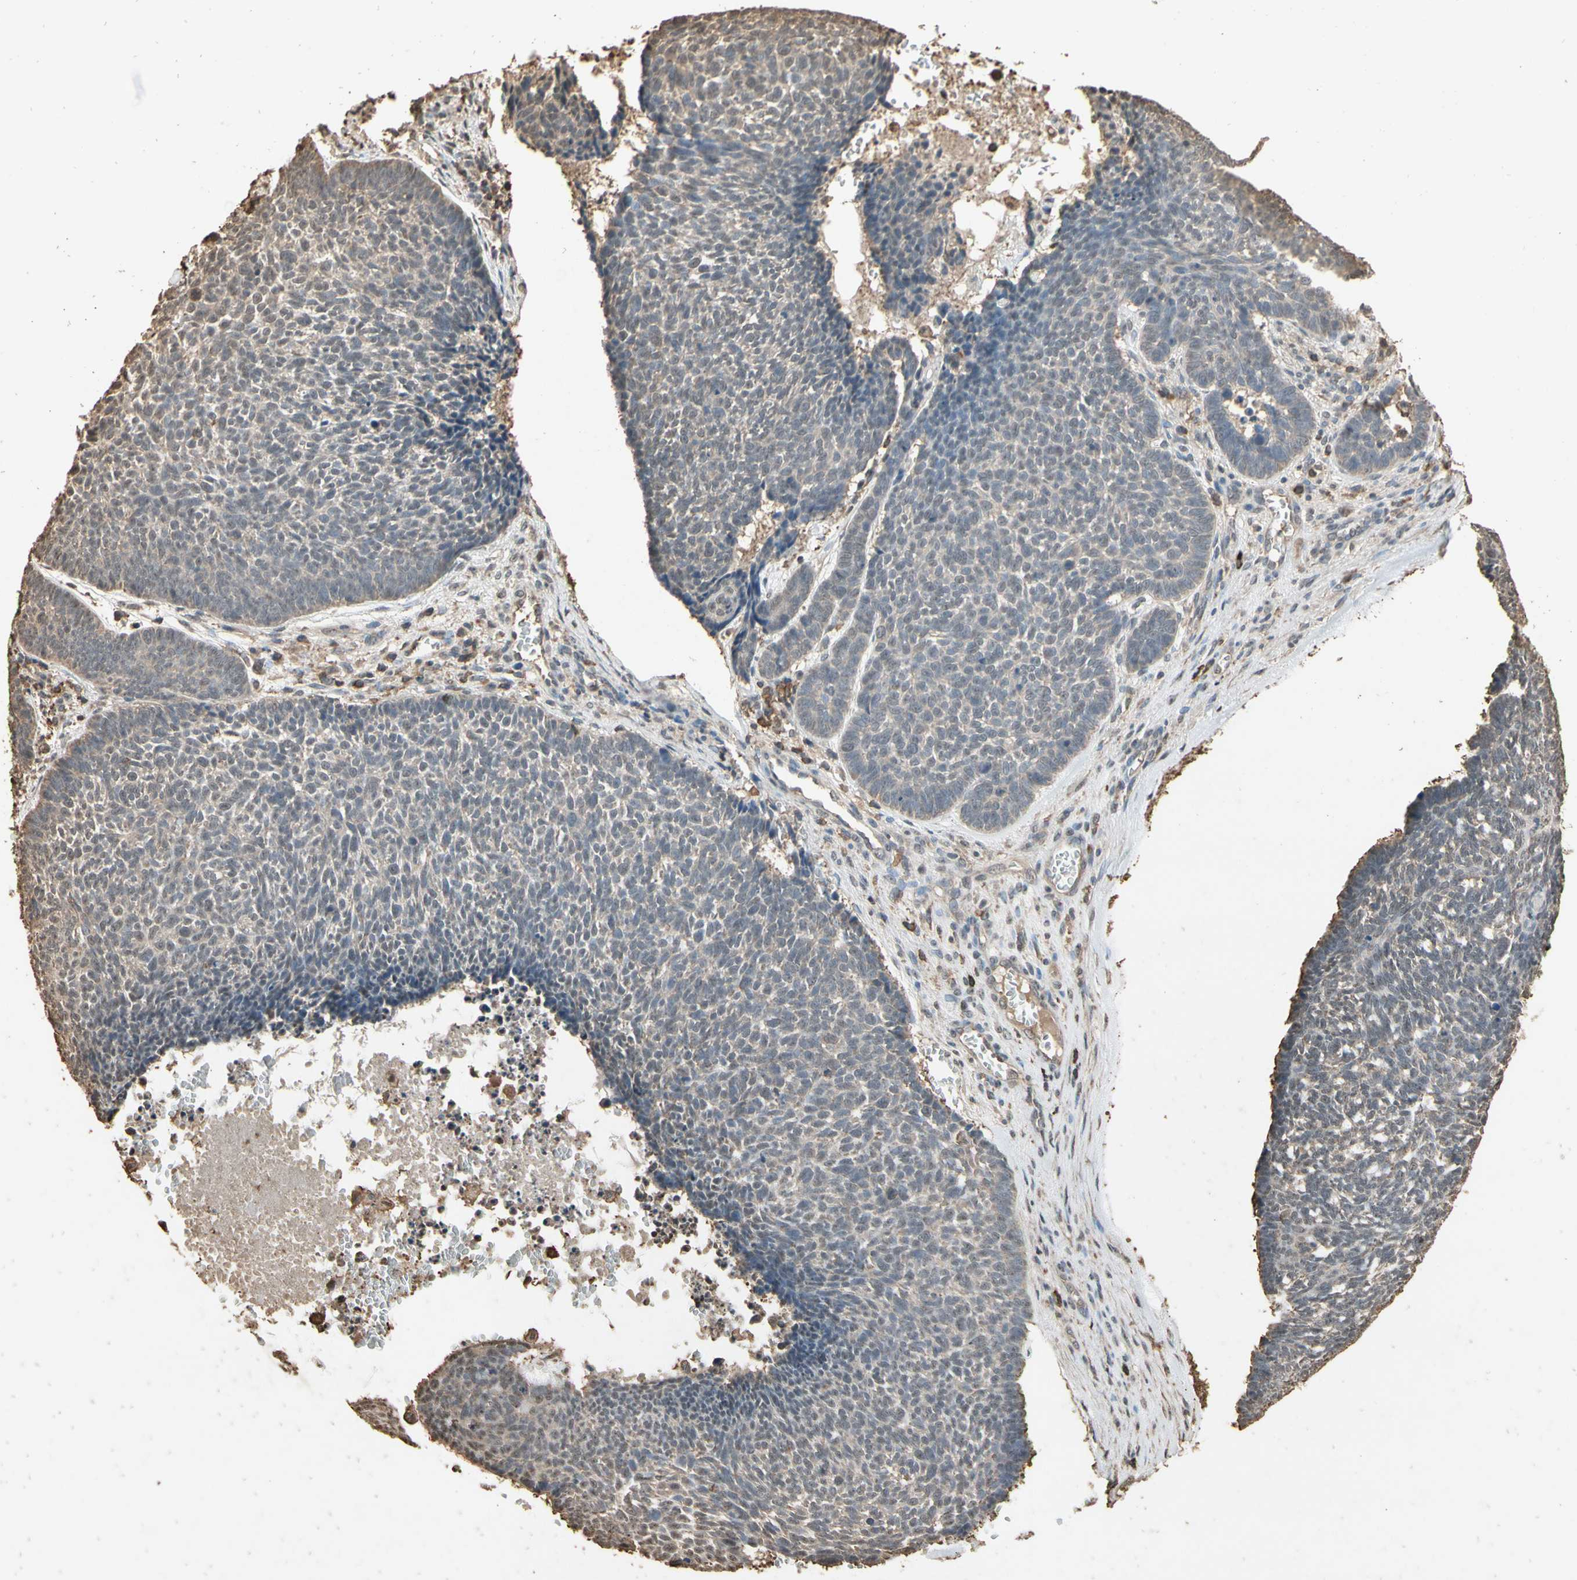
{"staining": {"intensity": "weak", "quantity": "25%-75%", "location": "cytoplasmic/membranous"}, "tissue": "skin cancer", "cell_type": "Tumor cells", "image_type": "cancer", "snomed": [{"axis": "morphology", "description": "Basal cell carcinoma"}, {"axis": "topography", "description": "Skin"}], "caption": "Skin cancer was stained to show a protein in brown. There is low levels of weak cytoplasmic/membranous positivity in about 25%-75% of tumor cells.", "gene": "TNFSF13B", "patient": {"sex": "male", "age": 84}}